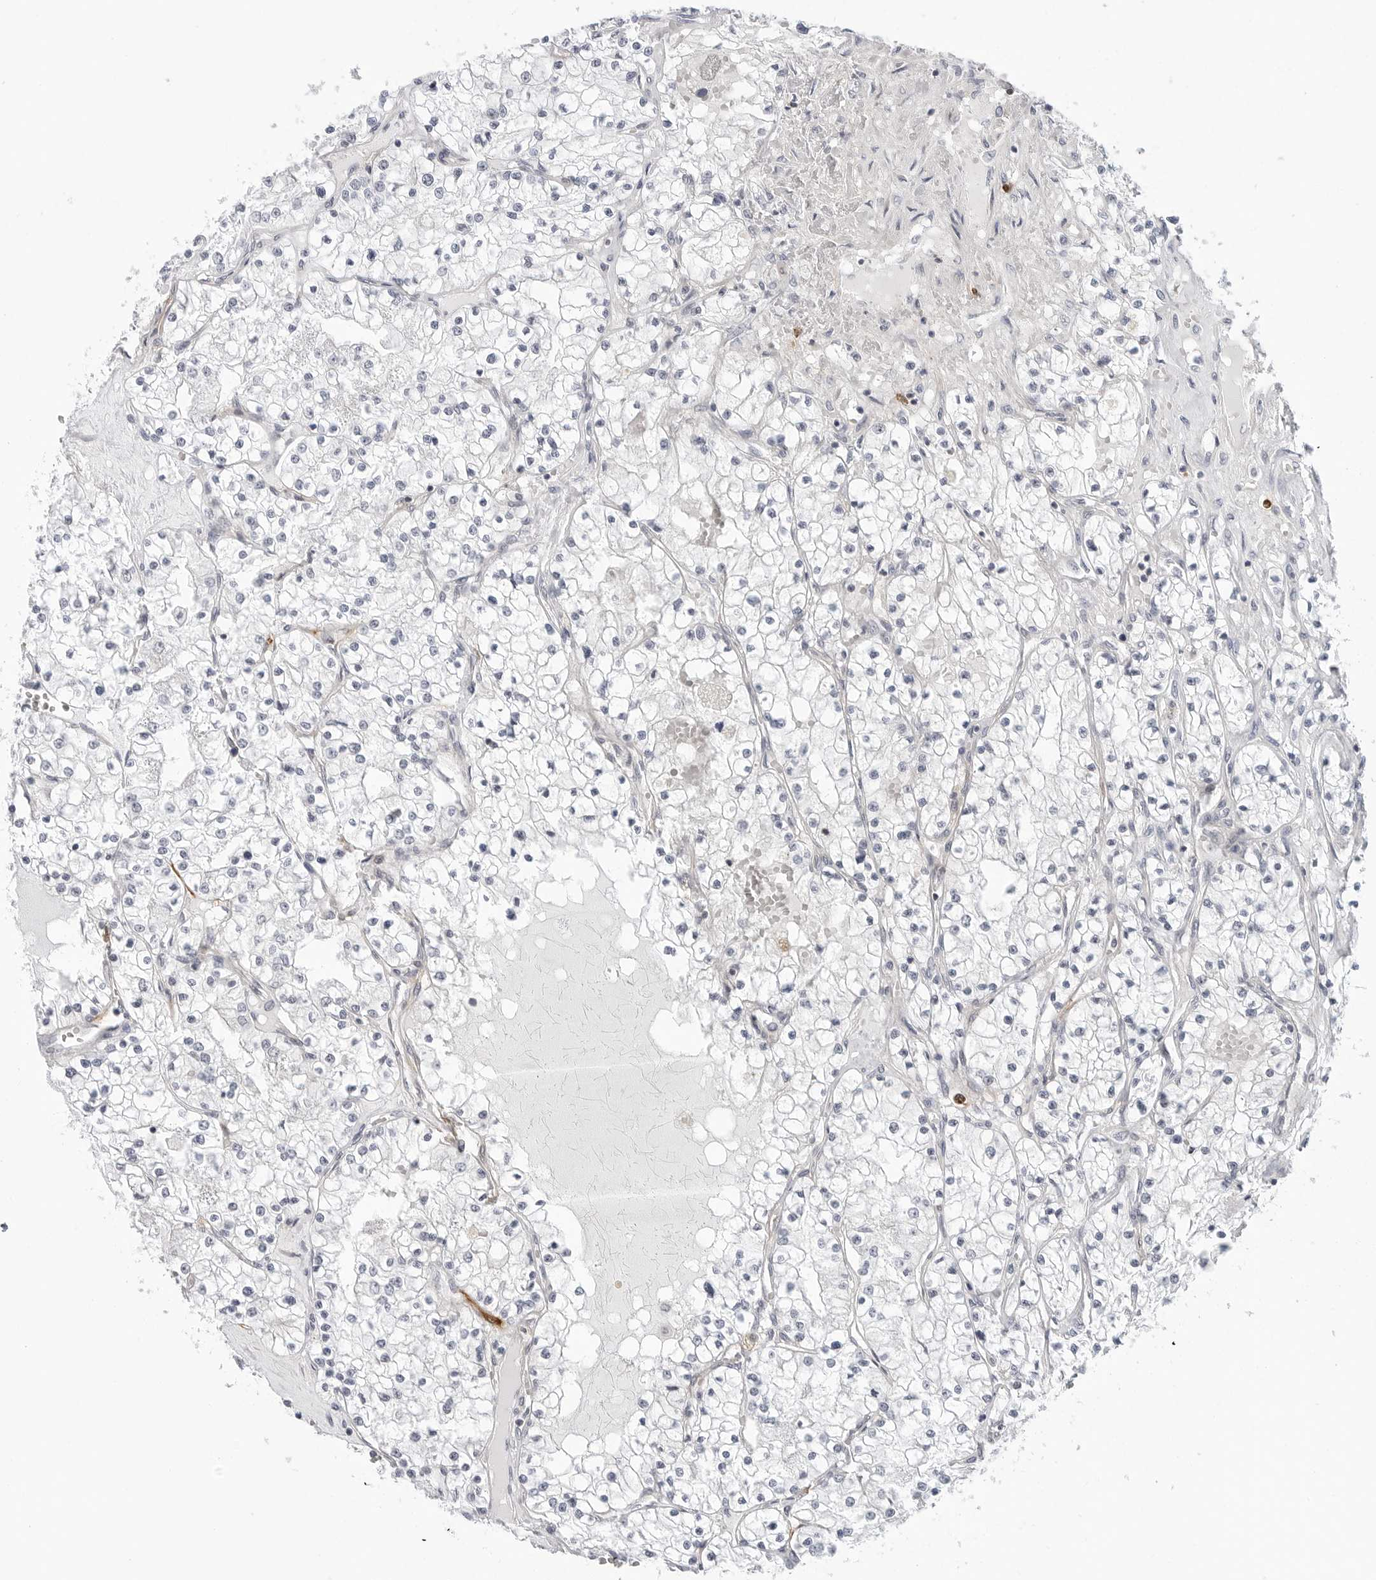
{"staining": {"intensity": "negative", "quantity": "none", "location": "none"}, "tissue": "renal cancer", "cell_type": "Tumor cells", "image_type": "cancer", "snomed": [{"axis": "morphology", "description": "Normal tissue, NOS"}, {"axis": "morphology", "description": "Adenocarcinoma, NOS"}, {"axis": "topography", "description": "Kidney"}], "caption": "IHC photomicrograph of renal cancer stained for a protein (brown), which reveals no expression in tumor cells.", "gene": "STXBP3", "patient": {"sex": "male", "age": 68}}